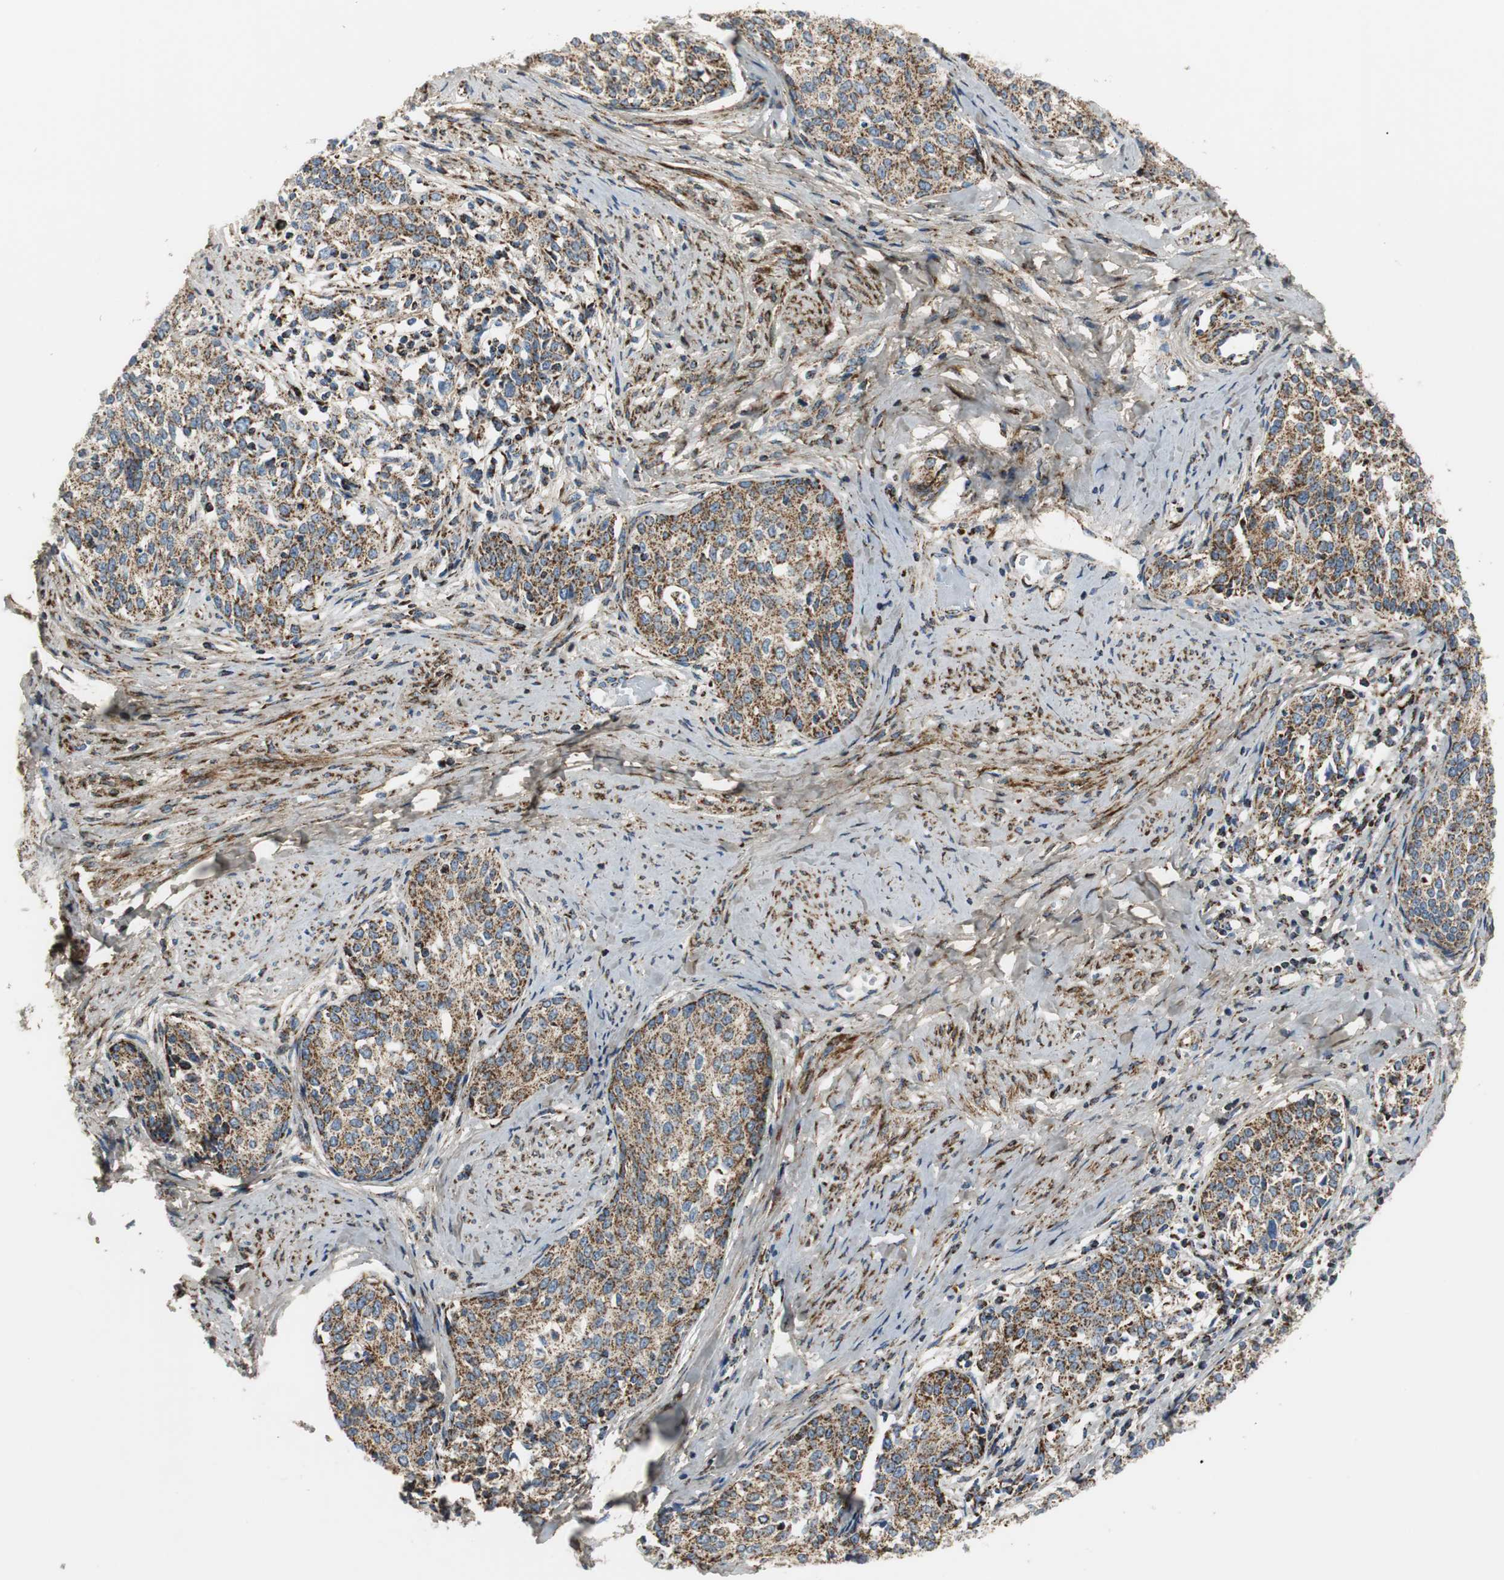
{"staining": {"intensity": "strong", "quantity": ">75%", "location": "cytoplasmic/membranous"}, "tissue": "cervical cancer", "cell_type": "Tumor cells", "image_type": "cancer", "snomed": [{"axis": "morphology", "description": "Squamous cell carcinoma, NOS"}, {"axis": "morphology", "description": "Adenocarcinoma, NOS"}, {"axis": "topography", "description": "Cervix"}], "caption": "Immunohistochemical staining of human cervical cancer (adenocarcinoma) shows strong cytoplasmic/membranous protein staining in about >75% of tumor cells.", "gene": "C1QTNF7", "patient": {"sex": "female", "age": 52}}